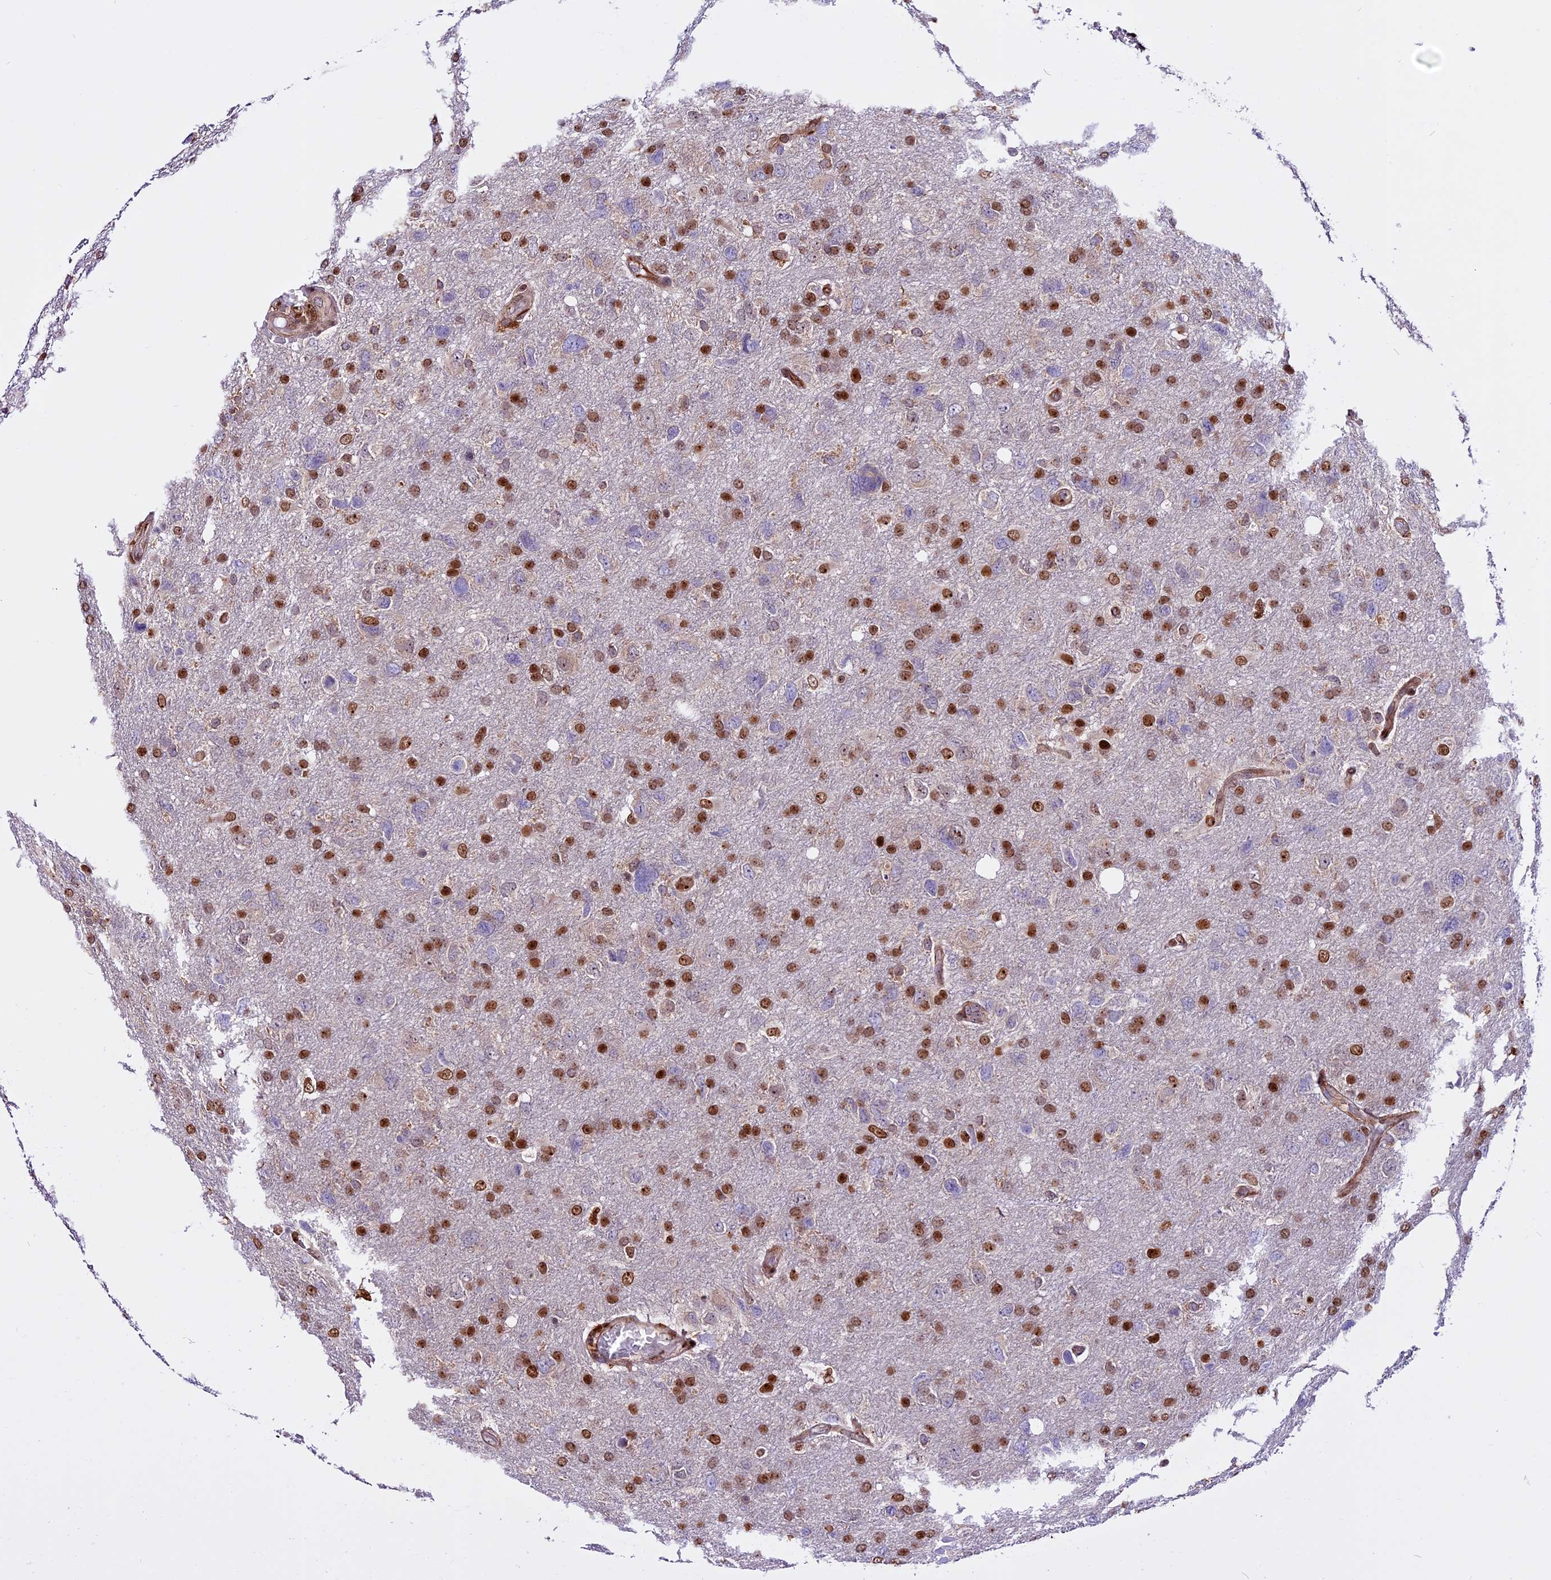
{"staining": {"intensity": "moderate", "quantity": "25%-75%", "location": "nuclear"}, "tissue": "glioma", "cell_type": "Tumor cells", "image_type": "cancer", "snomed": [{"axis": "morphology", "description": "Glioma, malignant, High grade"}, {"axis": "topography", "description": "Brain"}], "caption": "The photomicrograph reveals staining of glioma, revealing moderate nuclear protein positivity (brown color) within tumor cells. Using DAB (3,3'-diaminobenzidine) (brown) and hematoxylin (blue) stains, captured at high magnification using brightfield microscopy.", "gene": "RINL", "patient": {"sex": "male", "age": 61}}